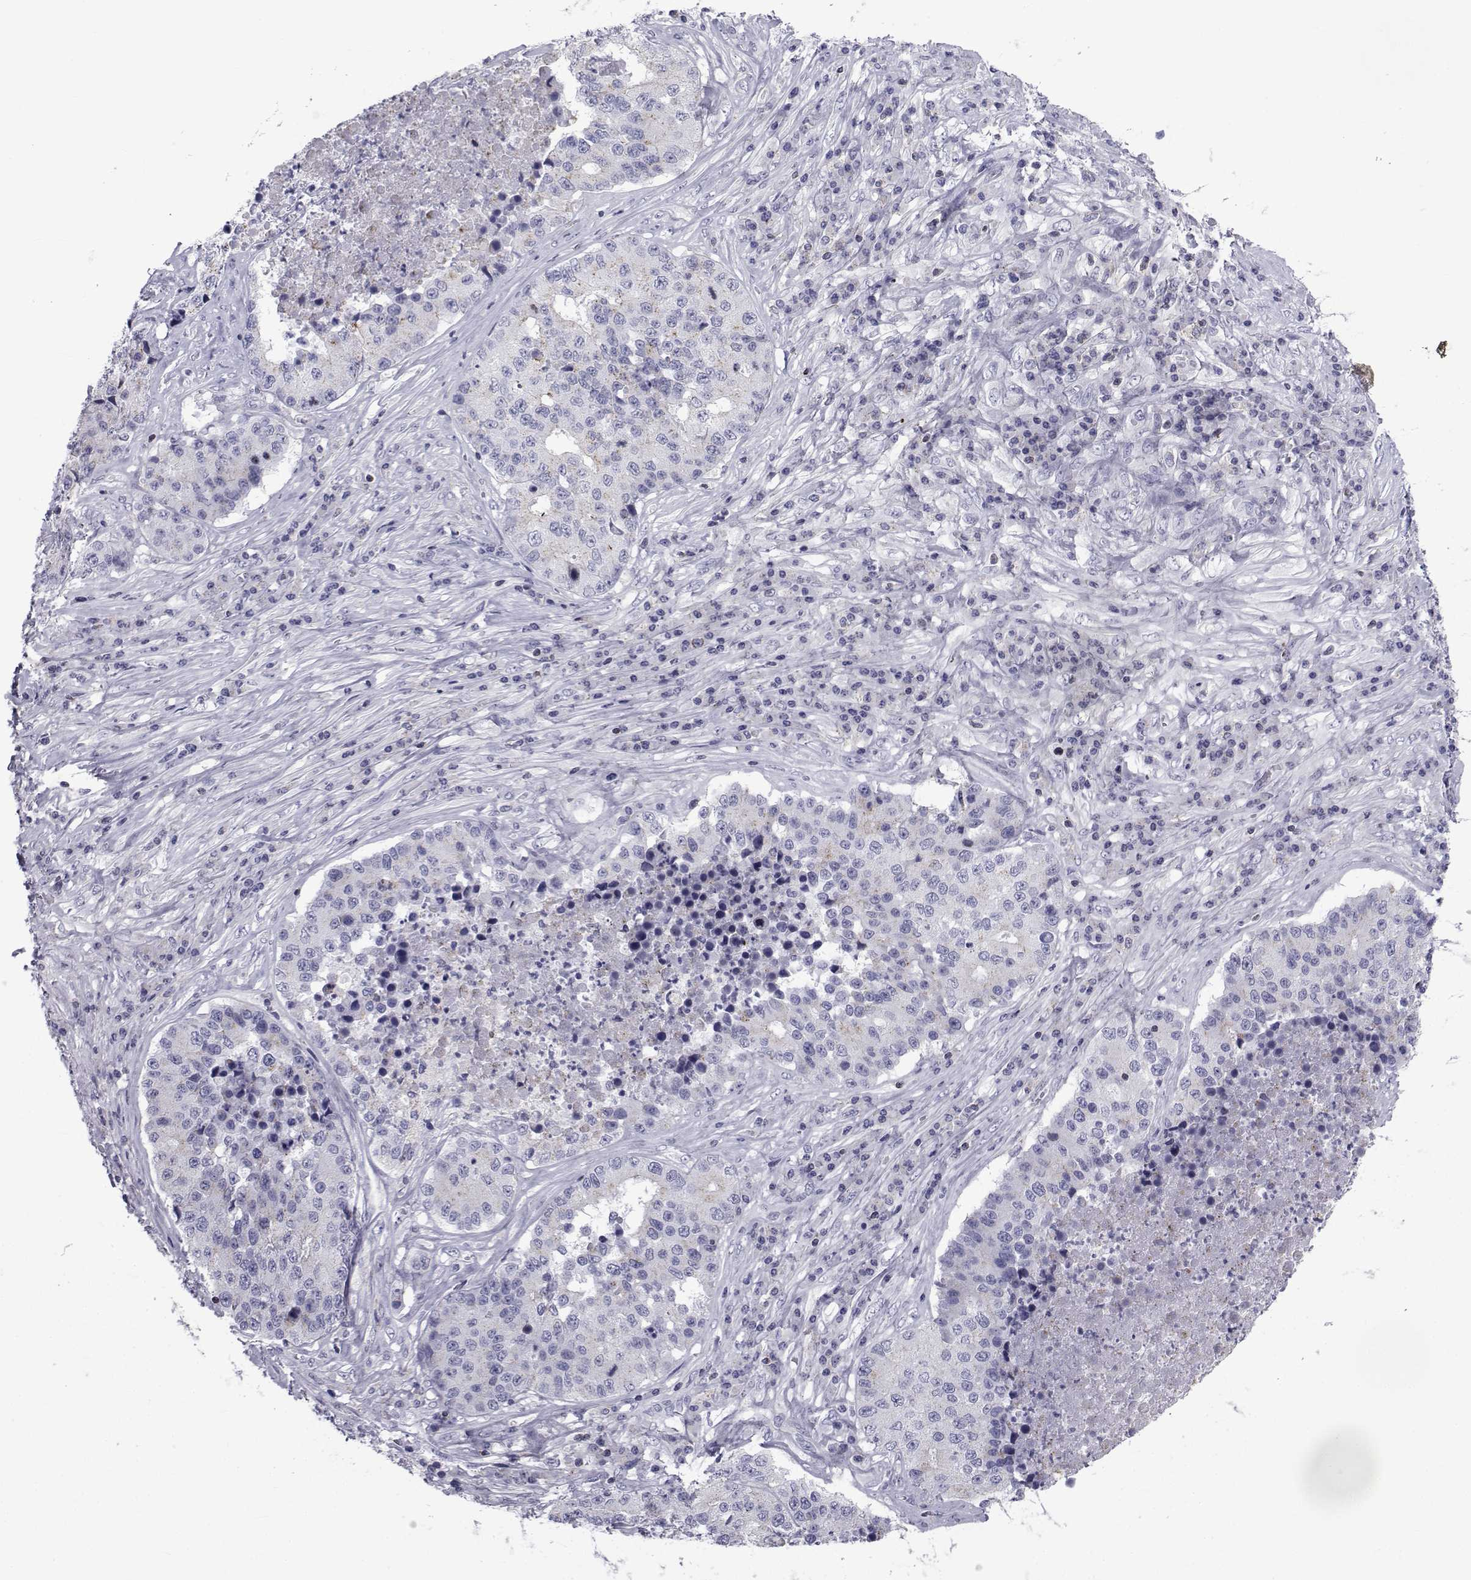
{"staining": {"intensity": "negative", "quantity": "none", "location": "none"}, "tissue": "stomach cancer", "cell_type": "Tumor cells", "image_type": "cancer", "snomed": [{"axis": "morphology", "description": "Adenocarcinoma, NOS"}, {"axis": "topography", "description": "Stomach"}], "caption": "Immunohistochemistry histopathology image of neoplastic tissue: adenocarcinoma (stomach) stained with DAB (3,3'-diaminobenzidine) displays no significant protein positivity in tumor cells. Brightfield microscopy of IHC stained with DAB (3,3'-diaminobenzidine) (brown) and hematoxylin (blue), captured at high magnification.", "gene": "PDE6H", "patient": {"sex": "male", "age": 71}}